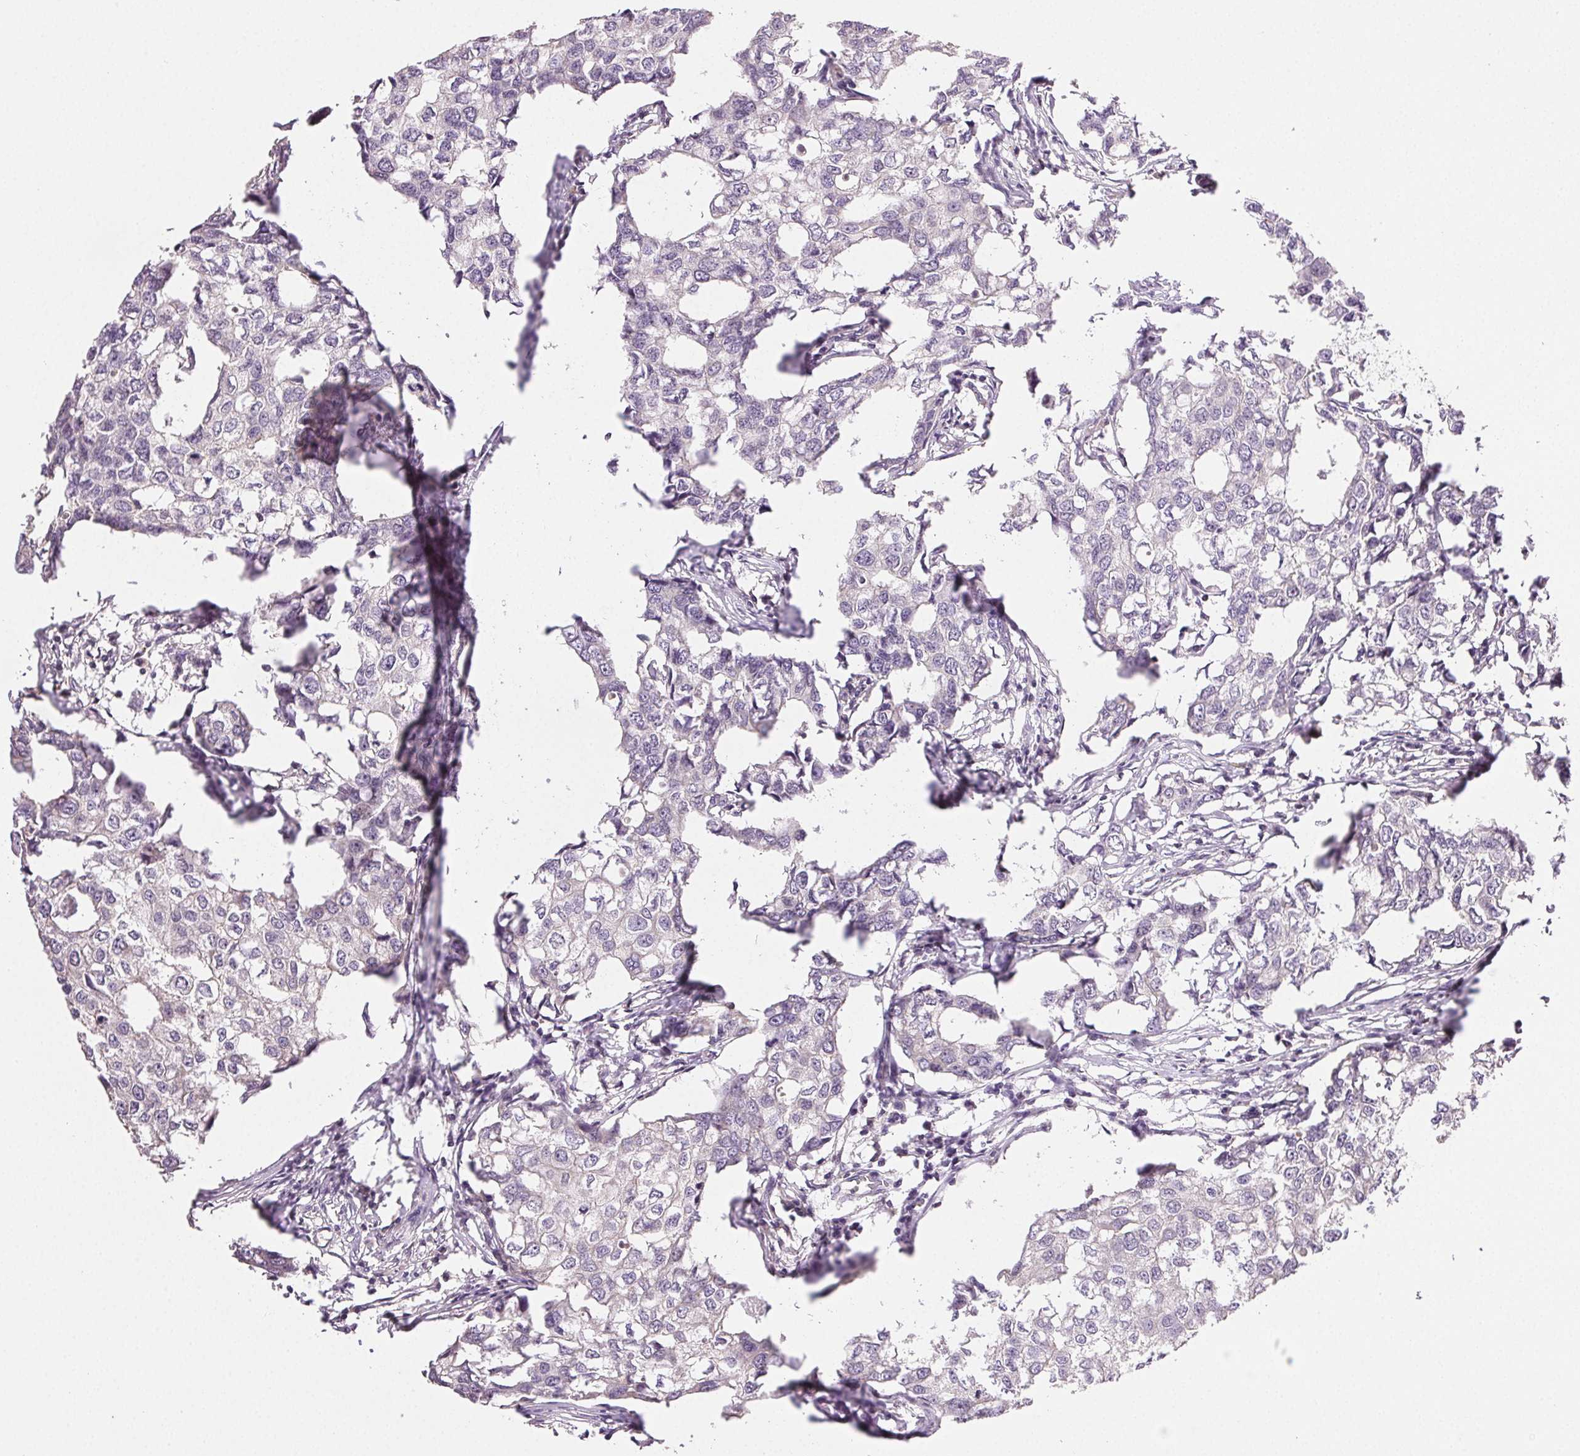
{"staining": {"intensity": "negative", "quantity": "none", "location": "none"}, "tissue": "breast cancer", "cell_type": "Tumor cells", "image_type": "cancer", "snomed": [{"axis": "morphology", "description": "Duct carcinoma"}, {"axis": "topography", "description": "Breast"}], "caption": "A histopathology image of breast cancer stained for a protein demonstrates no brown staining in tumor cells.", "gene": "TMEM253", "patient": {"sex": "female", "age": 27}}